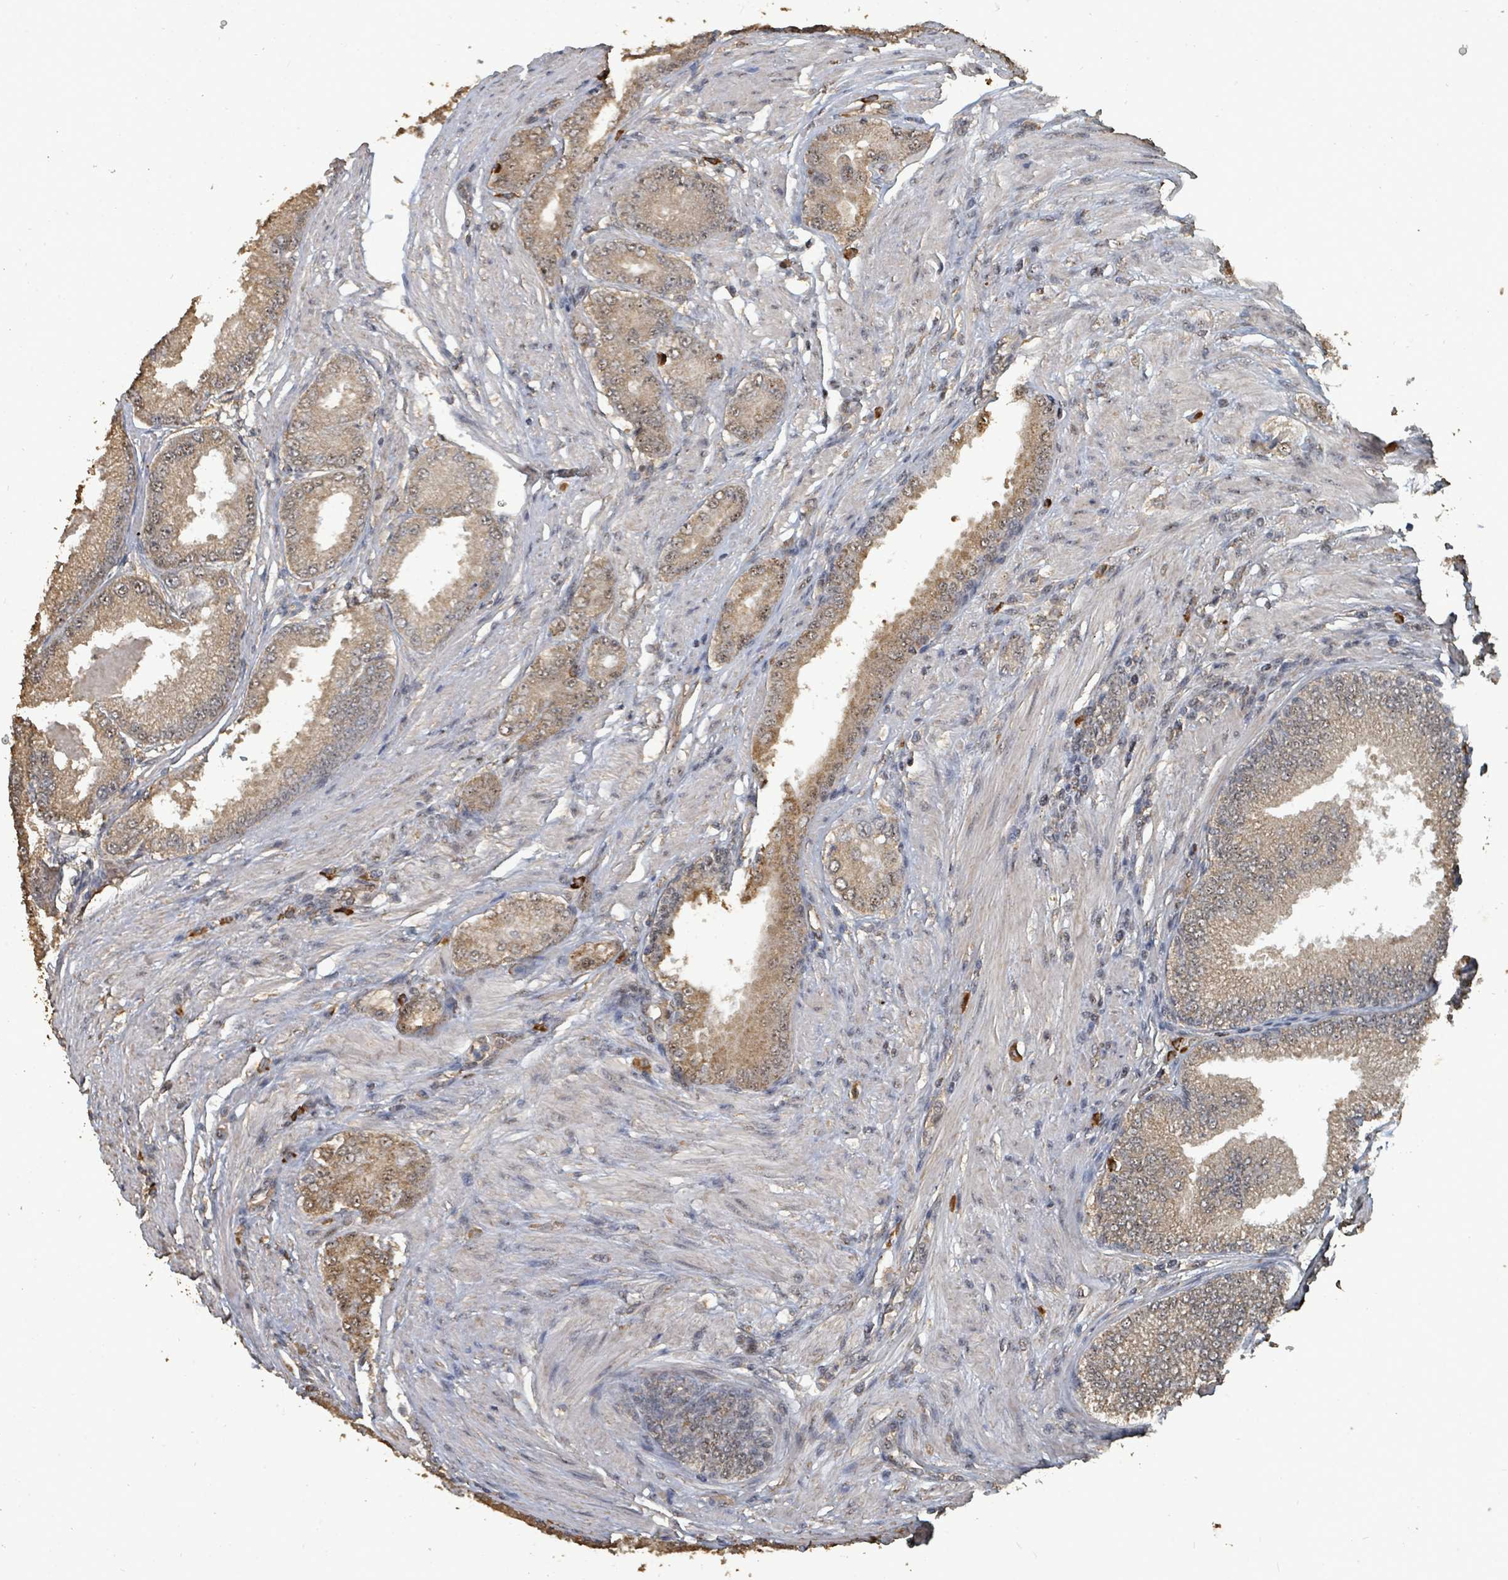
{"staining": {"intensity": "weak", "quantity": ">75%", "location": "cytoplasmic/membranous"}, "tissue": "prostate cancer", "cell_type": "Tumor cells", "image_type": "cancer", "snomed": [{"axis": "morphology", "description": "Adenocarcinoma, High grade"}, {"axis": "topography", "description": "Prostate"}], "caption": "Protein analysis of prostate cancer tissue displays weak cytoplasmic/membranous staining in about >75% of tumor cells.", "gene": "C6orf52", "patient": {"sex": "male", "age": 71}}